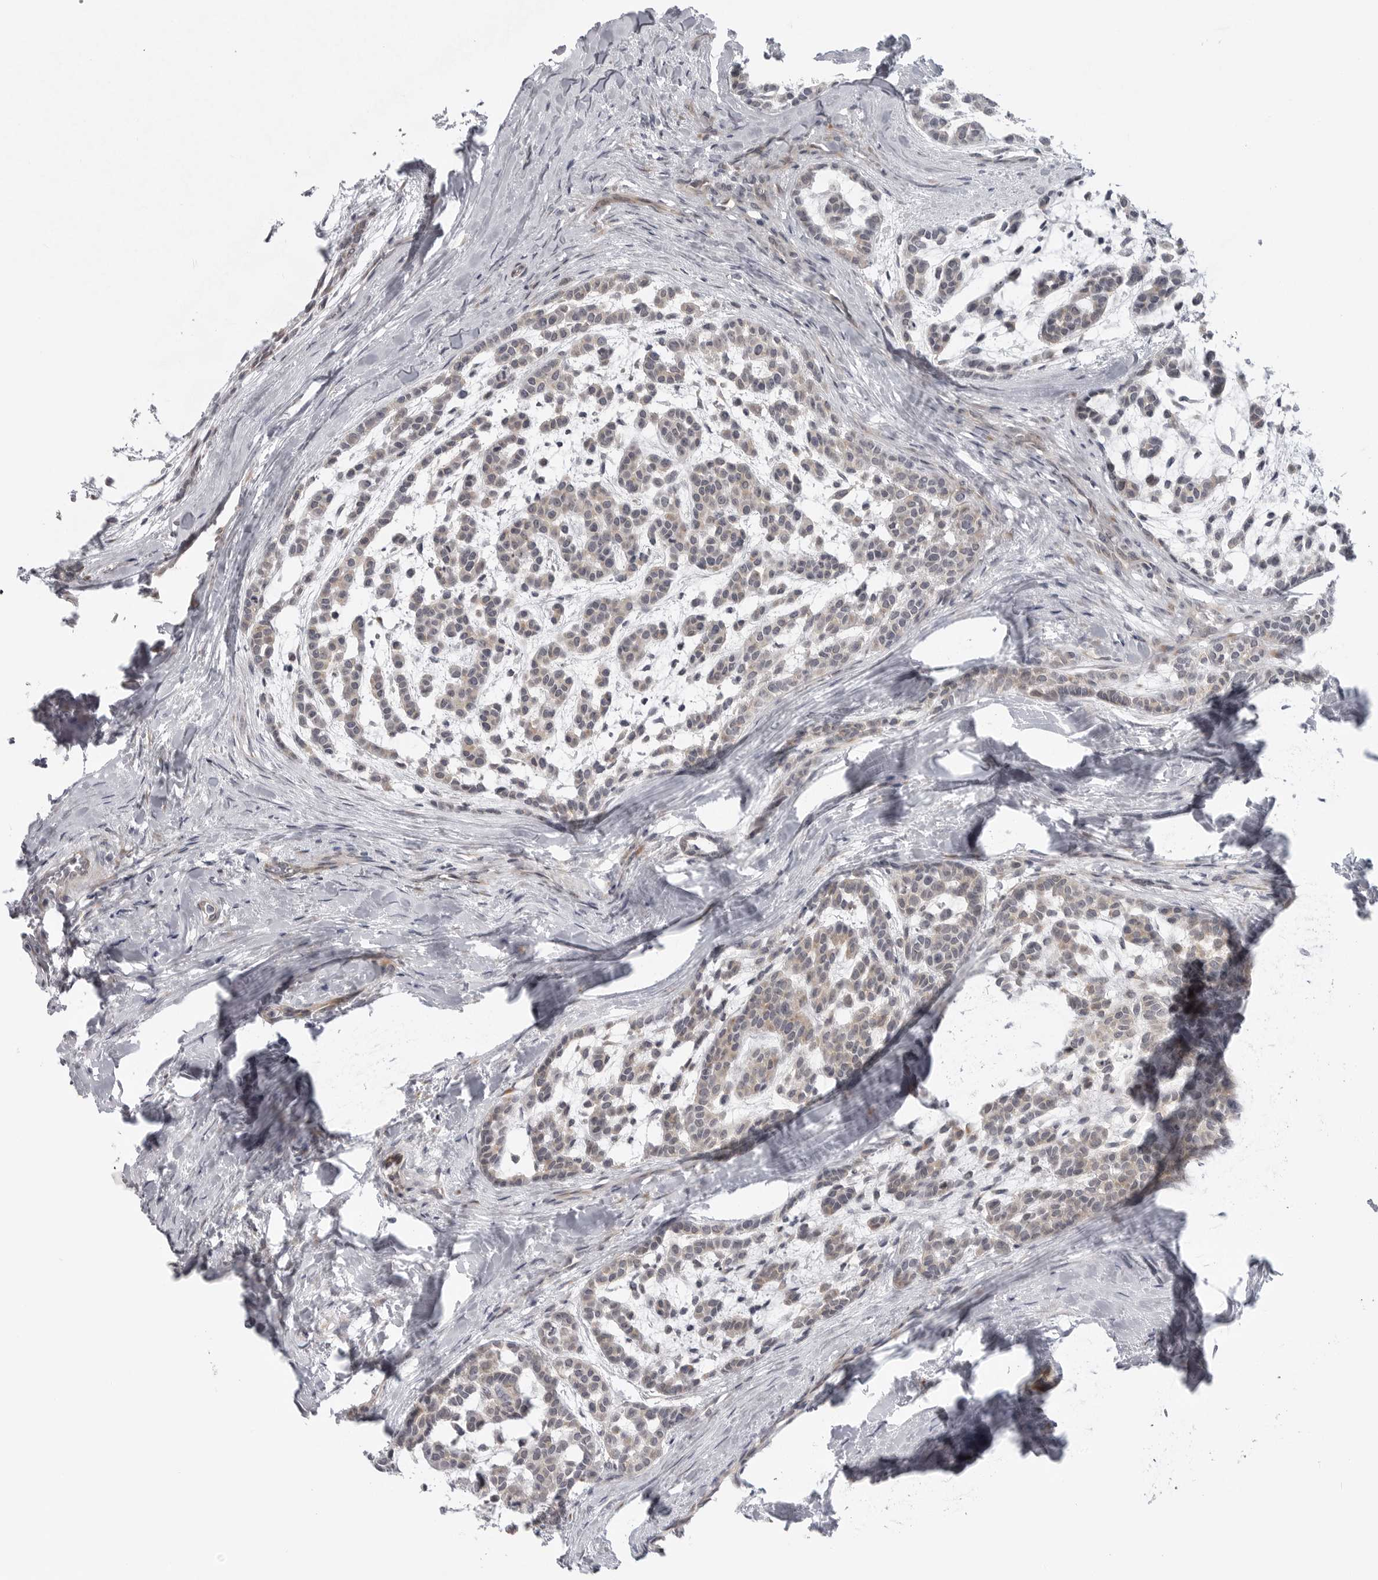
{"staining": {"intensity": "negative", "quantity": "none", "location": "none"}, "tissue": "head and neck cancer", "cell_type": "Tumor cells", "image_type": "cancer", "snomed": [{"axis": "morphology", "description": "Adenocarcinoma, NOS"}, {"axis": "morphology", "description": "Adenoma, NOS"}, {"axis": "topography", "description": "Head-Neck"}], "caption": "This micrograph is of adenoma (head and neck) stained with immunohistochemistry (IHC) to label a protein in brown with the nuclei are counter-stained blue. There is no positivity in tumor cells.", "gene": "LRRC45", "patient": {"sex": "female", "age": 55}}